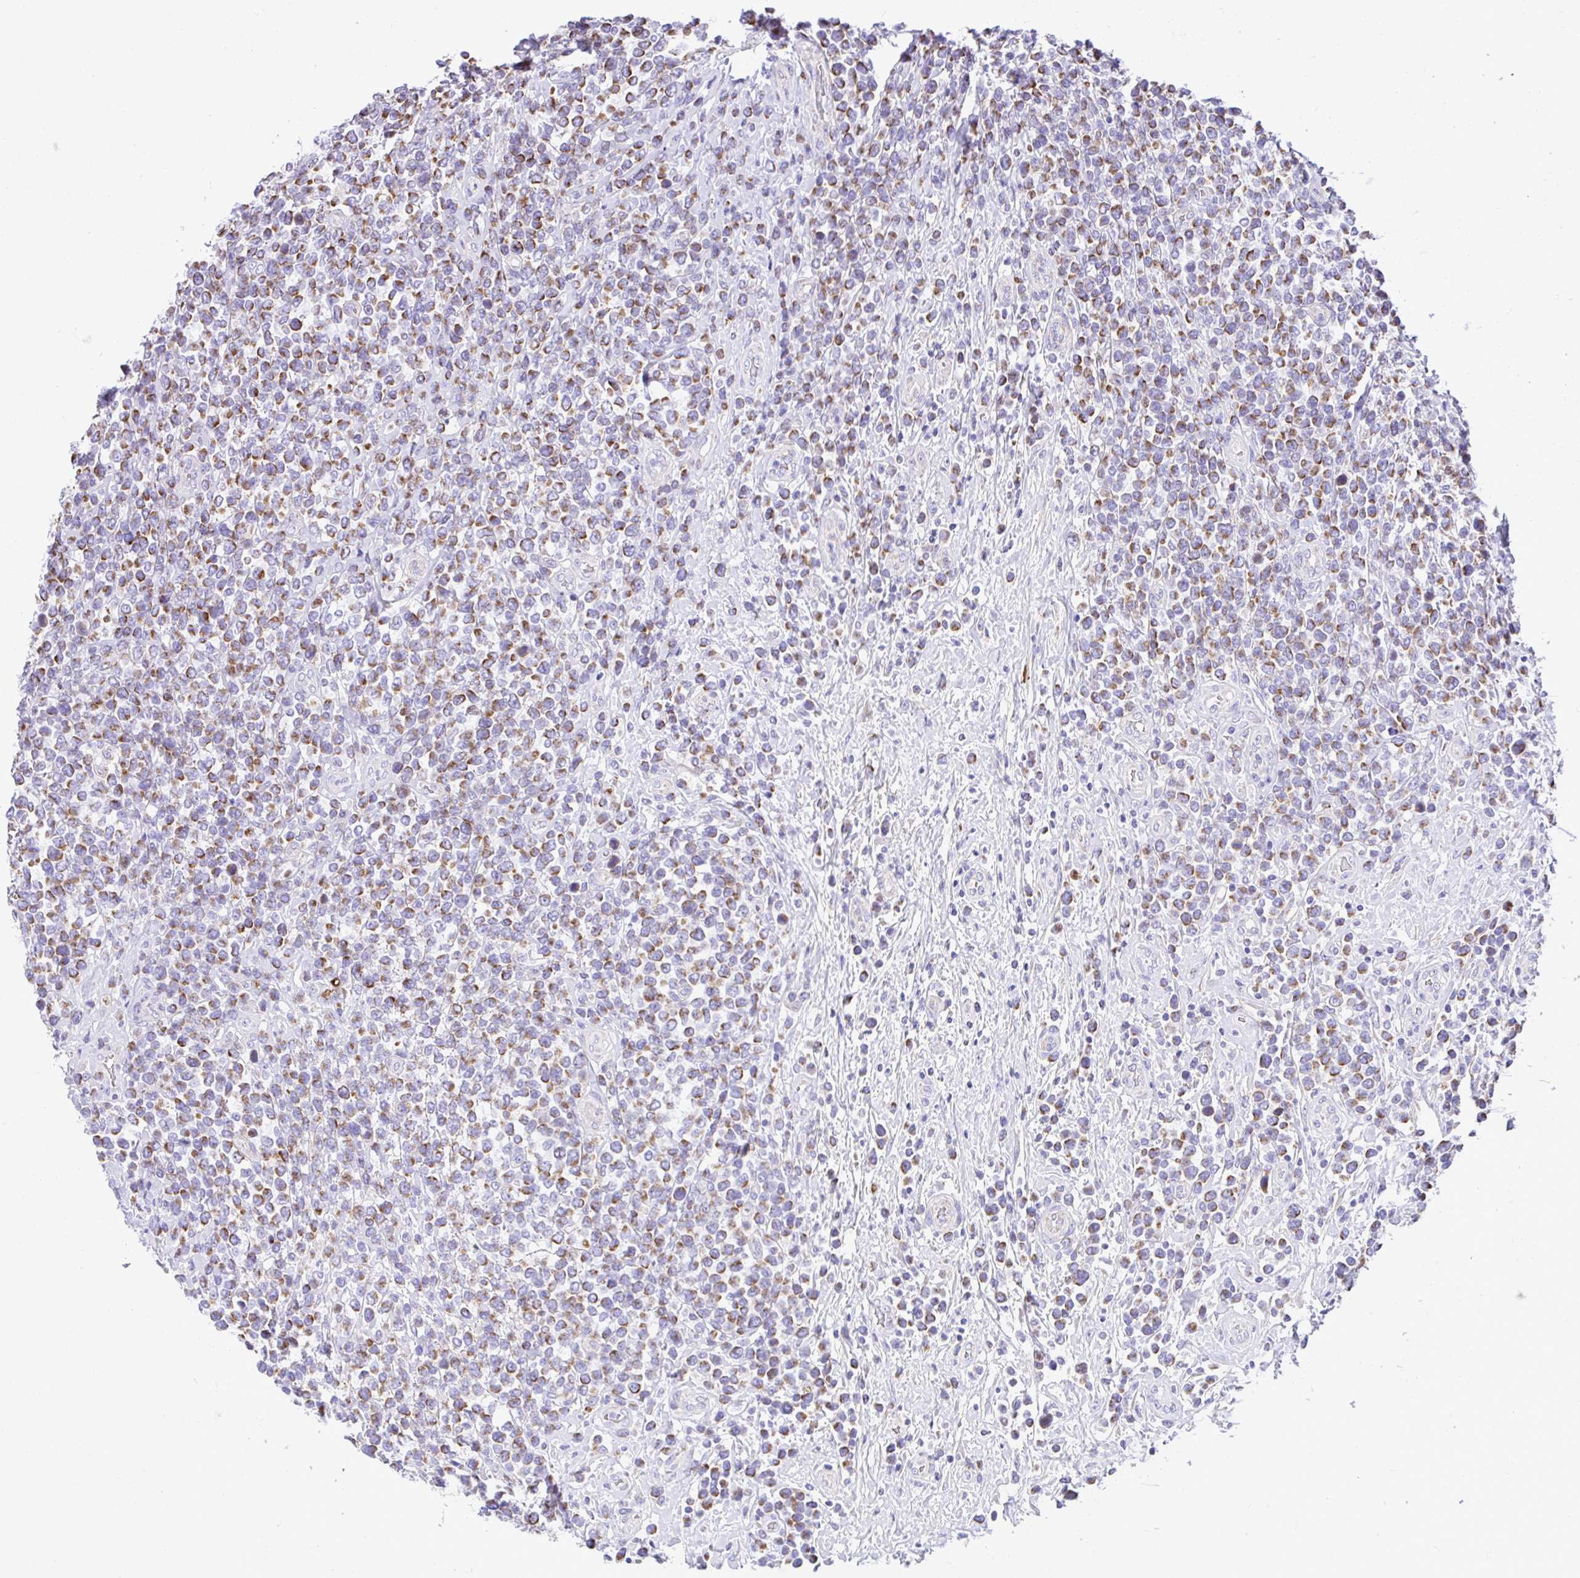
{"staining": {"intensity": "moderate", "quantity": ">75%", "location": "cytoplasmic/membranous"}, "tissue": "lymphoma", "cell_type": "Tumor cells", "image_type": "cancer", "snomed": [{"axis": "morphology", "description": "Malignant lymphoma, non-Hodgkin's type, High grade"}, {"axis": "topography", "description": "Soft tissue"}], "caption": "Immunohistochemistry (DAB (3,3'-diaminobenzidine)) staining of human lymphoma reveals moderate cytoplasmic/membranous protein positivity in approximately >75% of tumor cells. The staining is performed using DAB brown chromogen to label protein expression. The nuclei are counter-stained blue using hematoxylin.", "gene": "SLC13A1", "patient": {"sex": "female", "age": 56}}